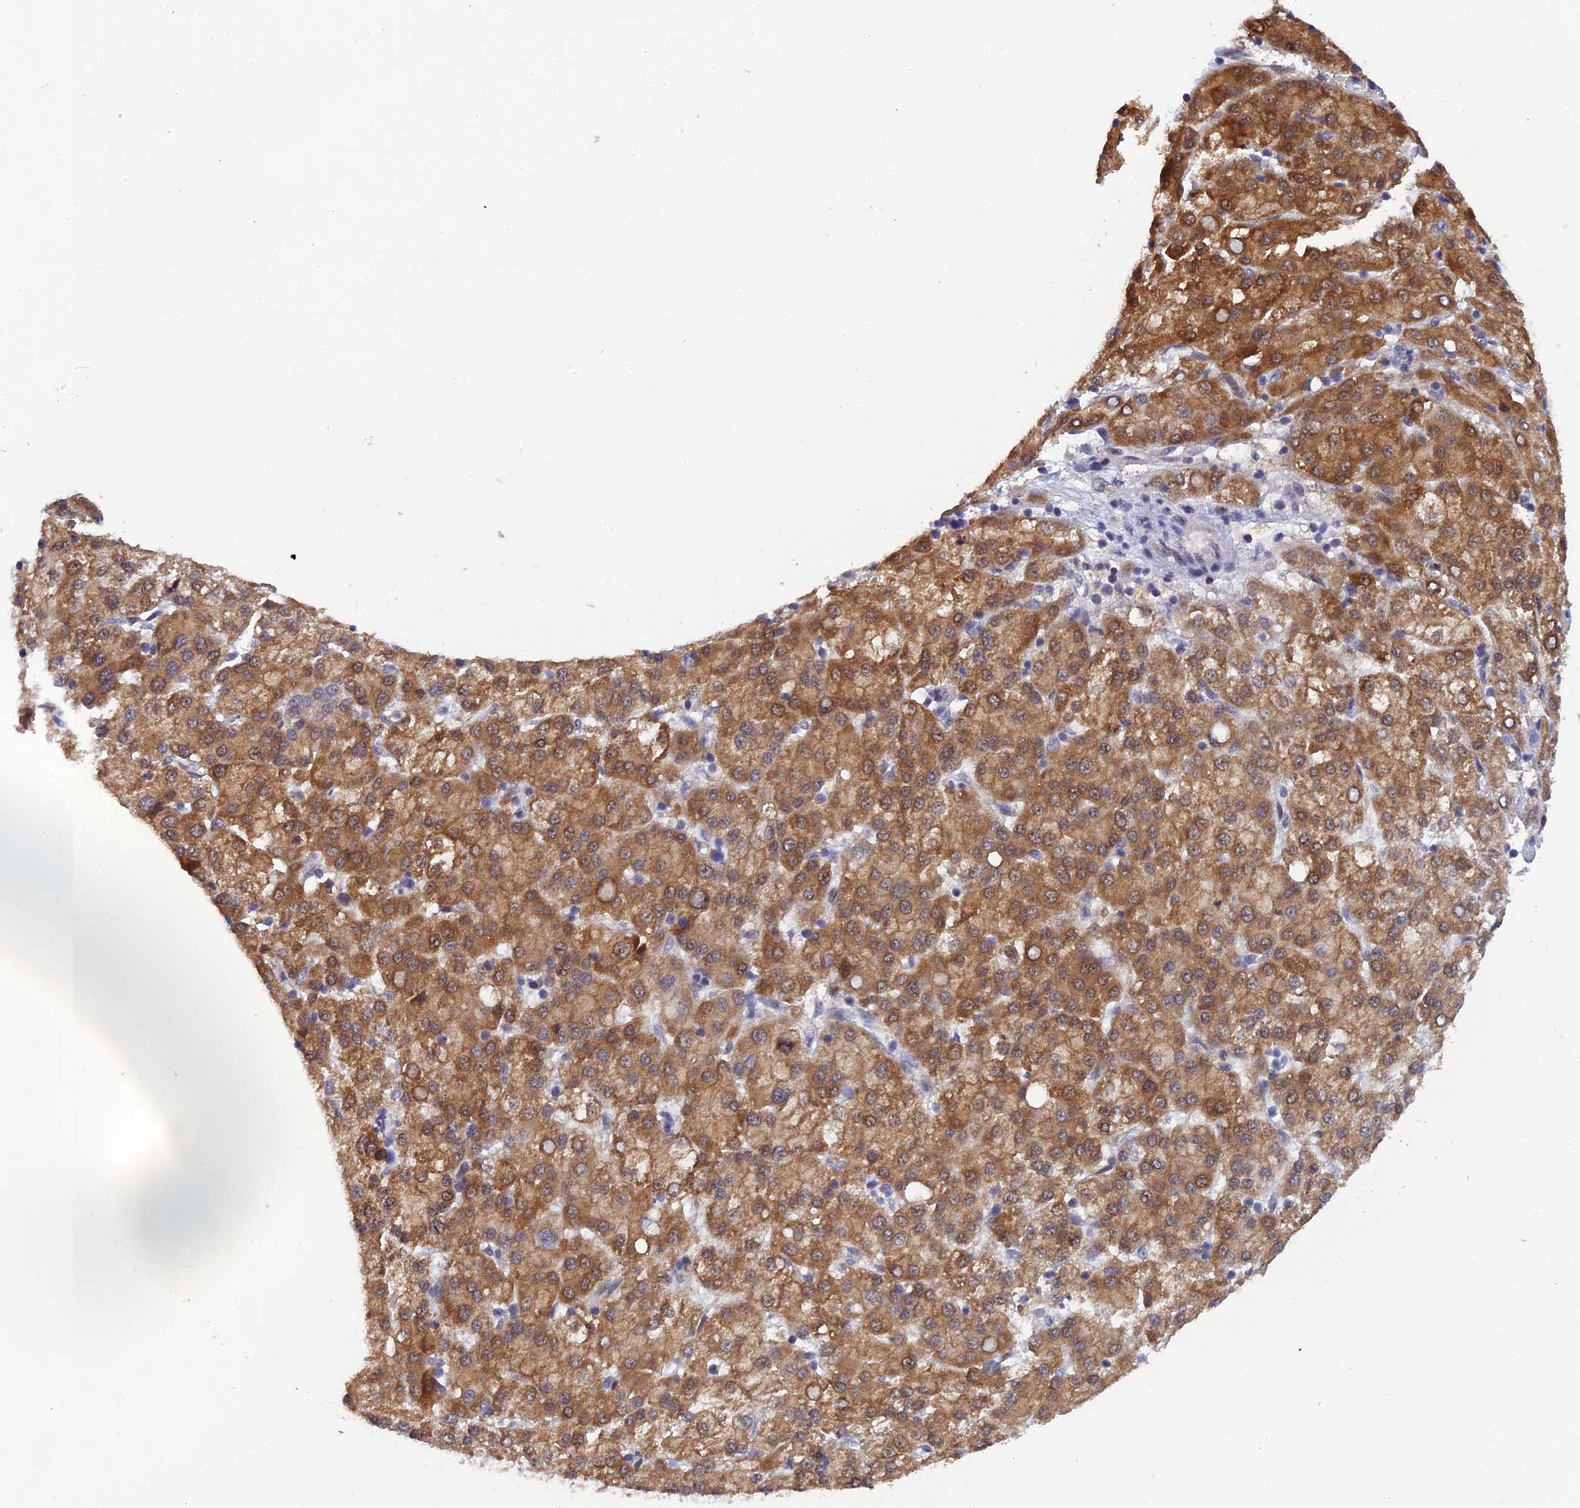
{"staining": {"intensity": "moderate", "quantity": ">75%", "location": "cytoplasmic/membranous"}, "tissue": "liver cancer", "cell_type": "Tumor cells", "image_type": "cancer", "snomed": [{"axis": "morphology", "description": "Carcinoma, Hepatocellular, NOS"}, {"axis": "topography", "description": "Liver"}], "caption": "A high-resolution image shows IHC staining of liver cancer, which reveals moderate cytoplasmic/membranous positivity in about >75% of tumor cells.", "gene": "ELOA2", "patient": {"sex": "female", "age": 58}}